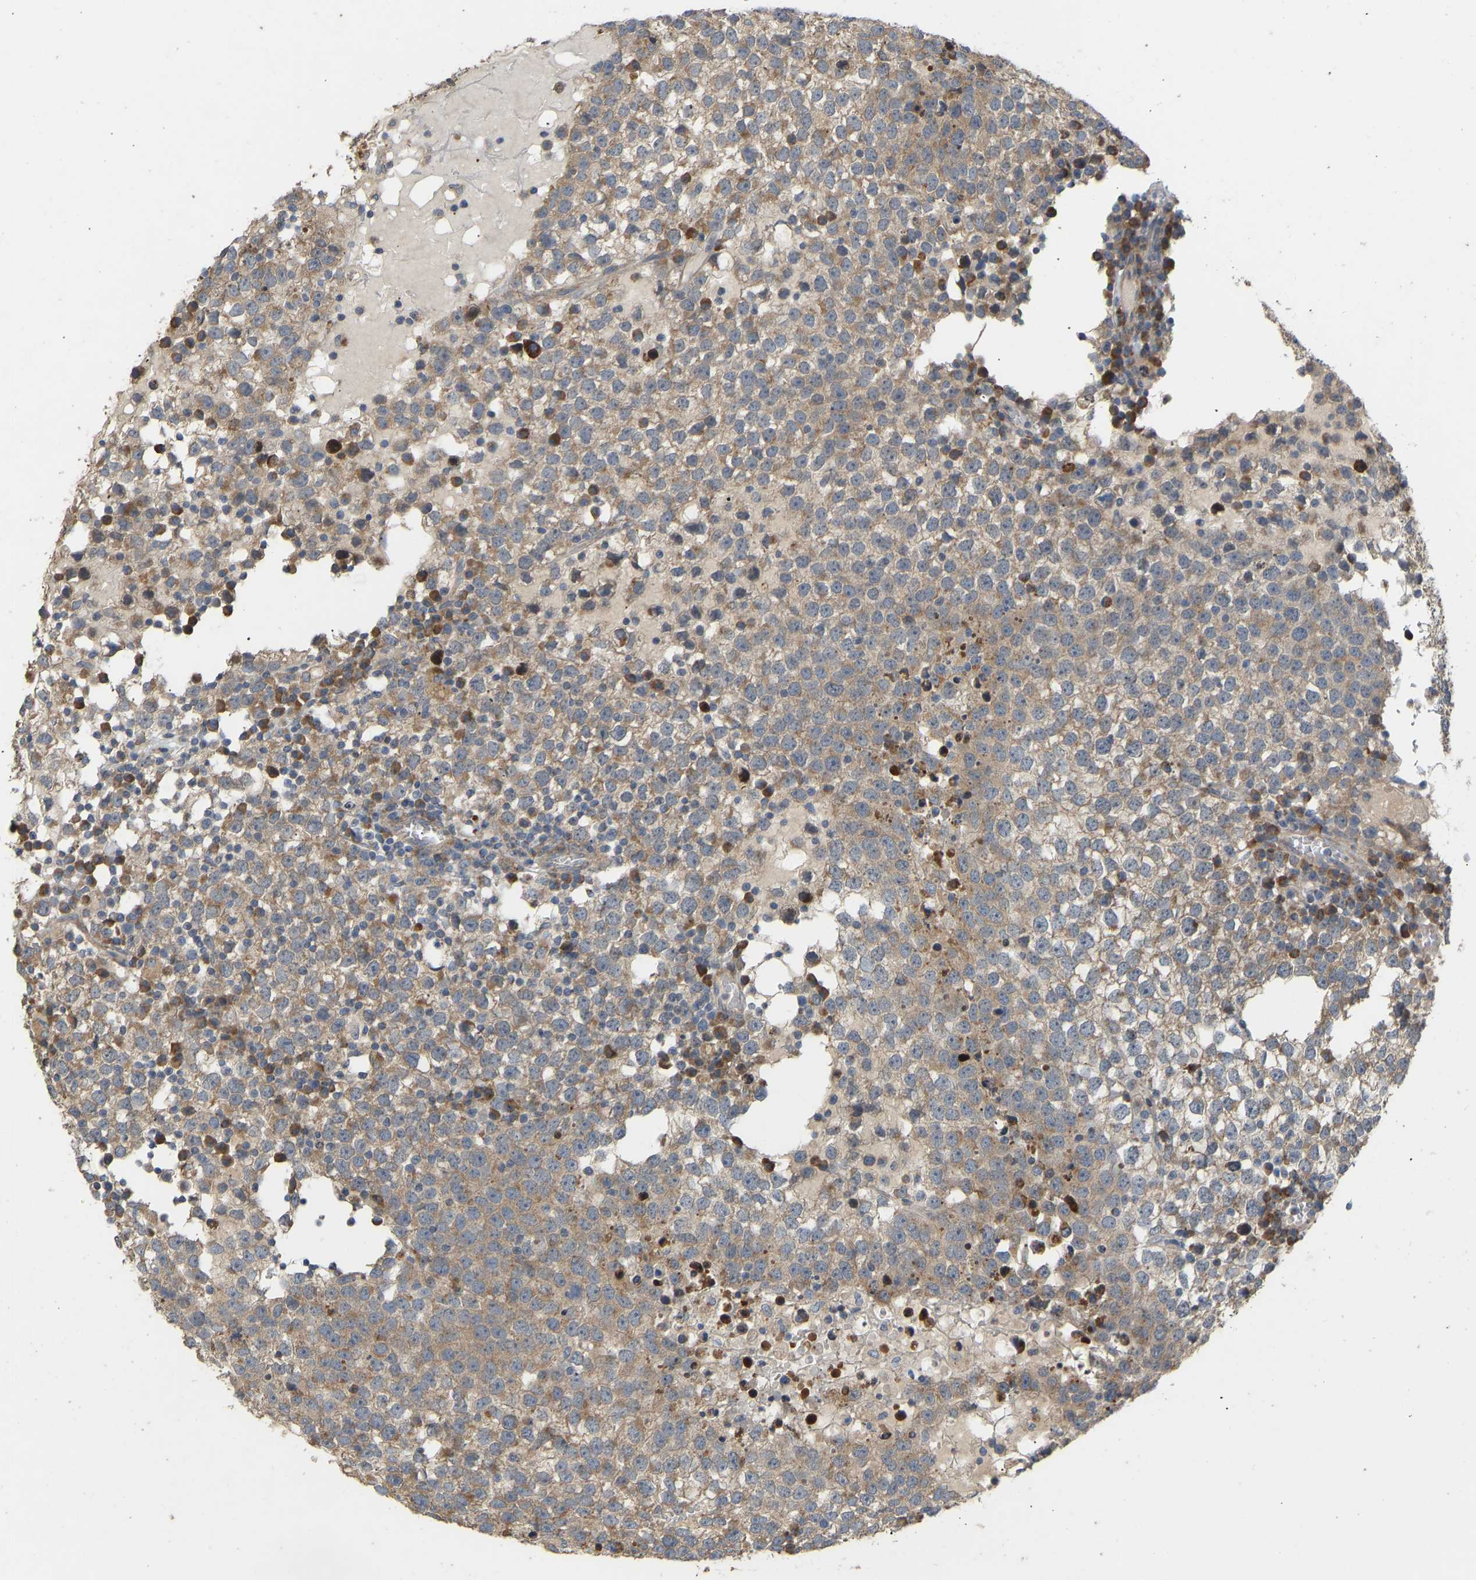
{"staining": {"intensity": "weak", "quantity": ">75%", "location": "cytoplasmic/membranous"}, "tissue": "testis cancer", "cell_type": "Tumor cells", "image_type": "cancer", "snomed": [{"axis": "morphology", "description": "Seminoma, NOS"}, {"axis": "topography", "description": "Testis"}], "caption": "This image shows IHC staining of human testis cancer, with low weak cytoplasmic/membranous positivity in about >75% of tumor cells.", "gene": "HACD2", "patient": {"sex": "male", "age": 25}}